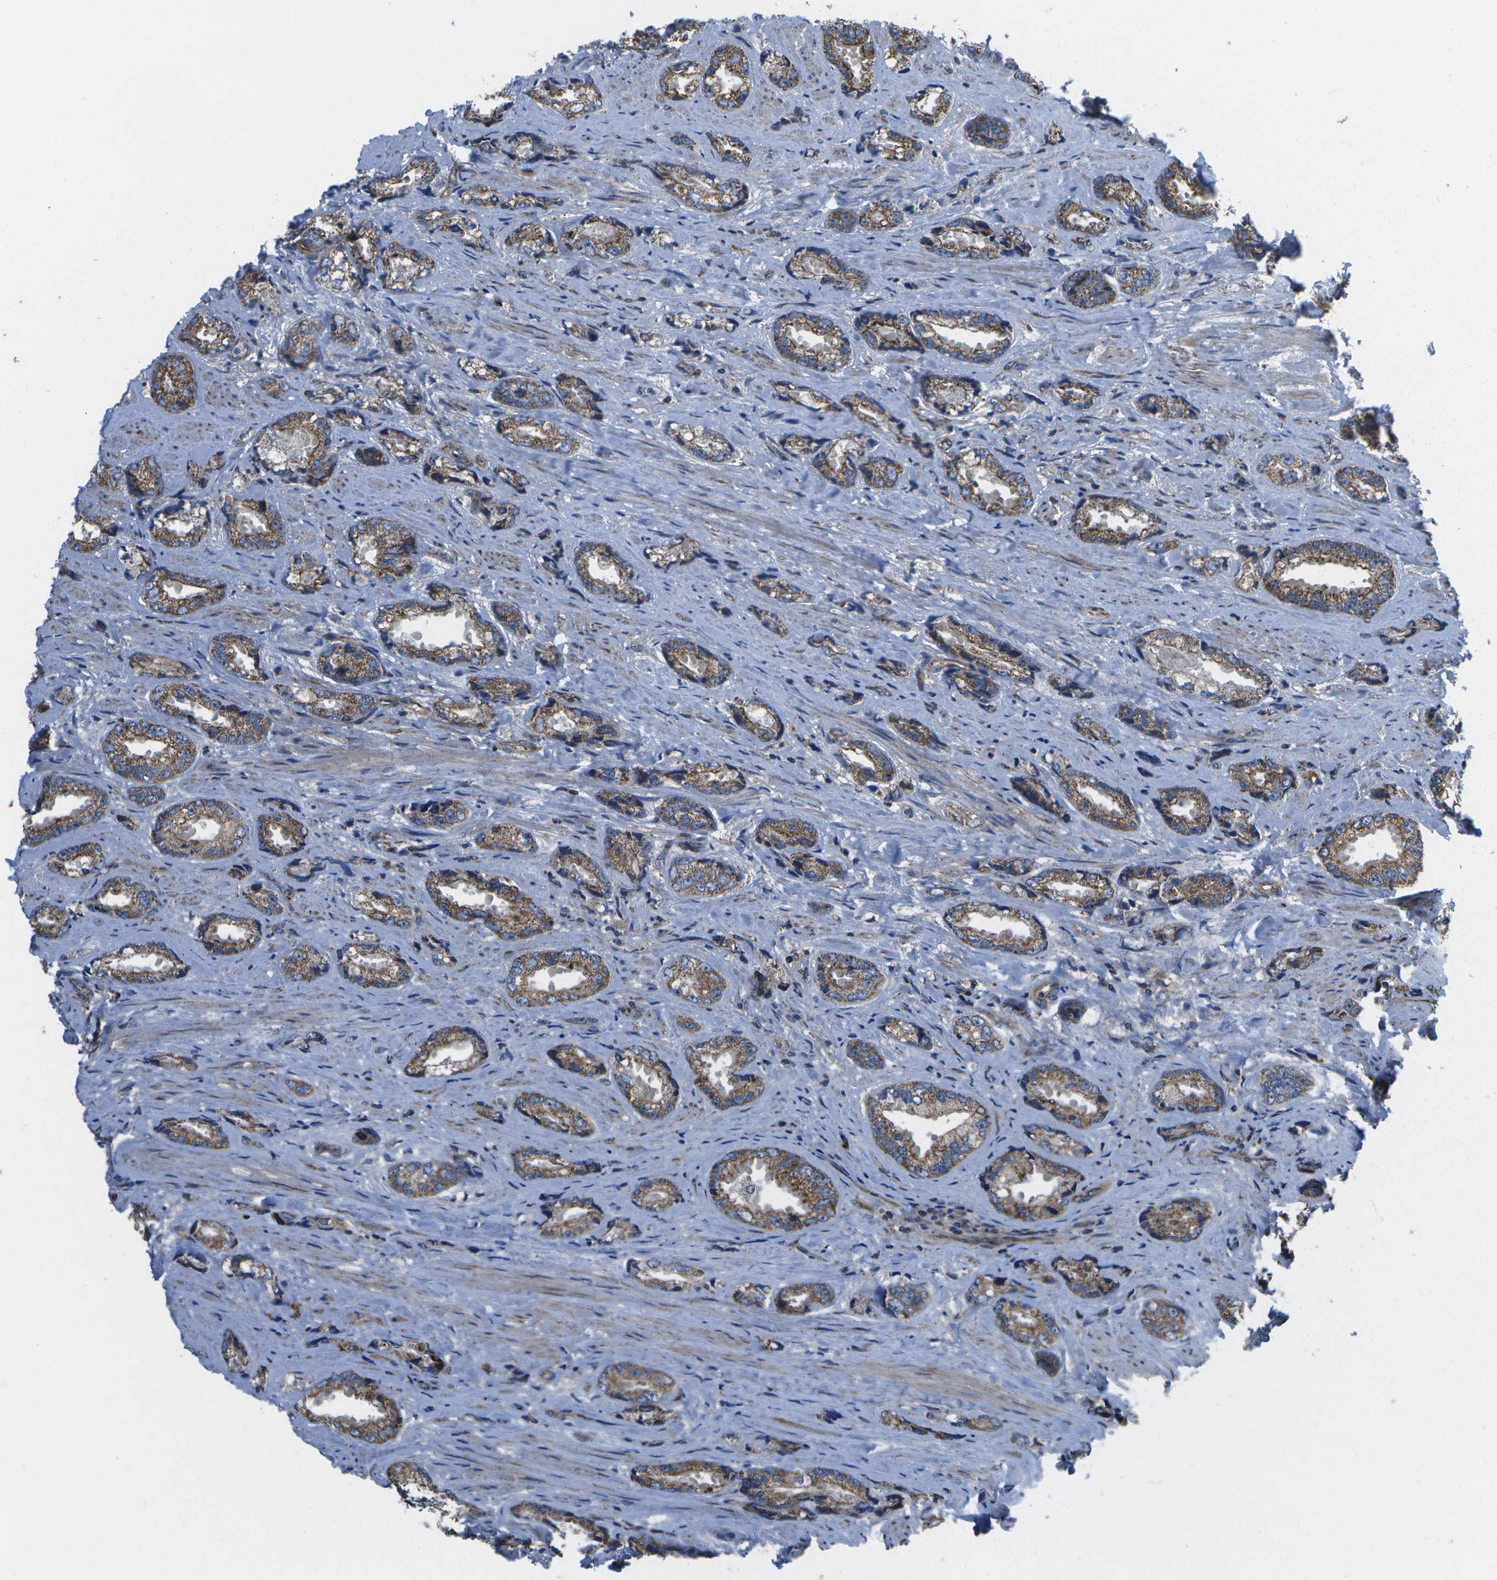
{"staining": {"intensity": "moderate", "quantity": ">75%", "location": "cytoplasmic/membranous"}, "tissue": "prostate cancer", "cell_type": "Tumor cells", "image_type": "cancer", "snomed": [{"axis": "morphology", "description": "Adenocarcinoma, High grade"}, {"axis": "topography", "description": "Prostate"}], "caption": "Adenocarcinoma (high-grade) (prostate) stained with immunohistochemistry shows moderate cytoplasmic/membranous expression in approximately >75% of tumor cells.", "gene": "MVK", "patient": {"sex": "male", "age": 61}}